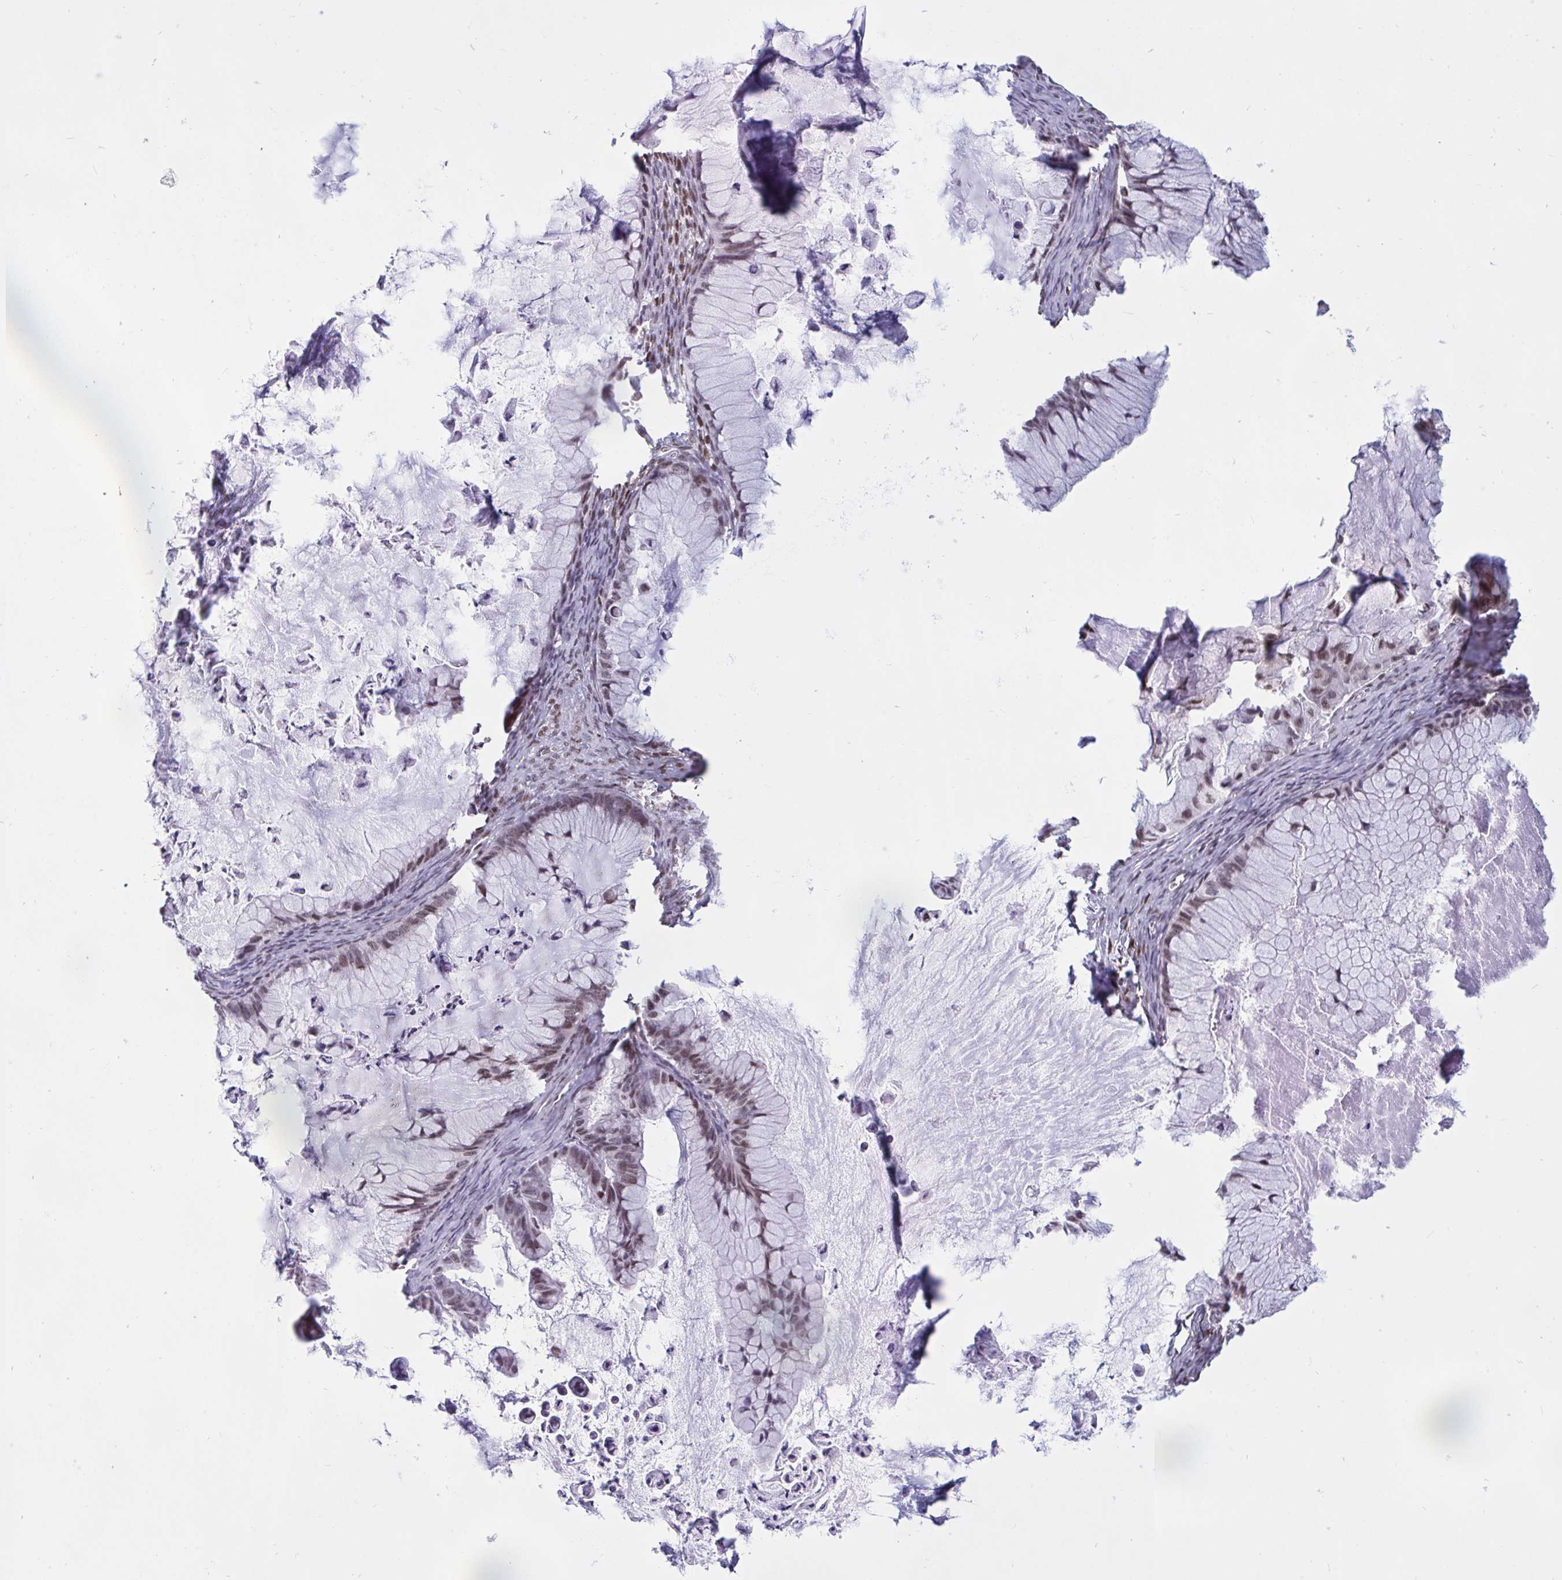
{"staining": {"intensity": "weak", "quantity": "25%-75%", "location": "nuclear"}, "tissue": "ovarian cancer", "cell_type": "Tumor cells", "image_type": "cancer", "snomed": [{"axis": "morphology", "description": "Cystadenocarcinoma, mucinous, NOS"}, {"axis": "topography", "description": "Ovary"}], "caption": "This is an image of immunohistochemistry (IHC) staining of mucinous cystadenocarcinoma (ovarian), which shows weak staining in the nuclear of tumor cells.", "gene": "CBFA2T2", "patient": {"sex": "female", "age": 72}}